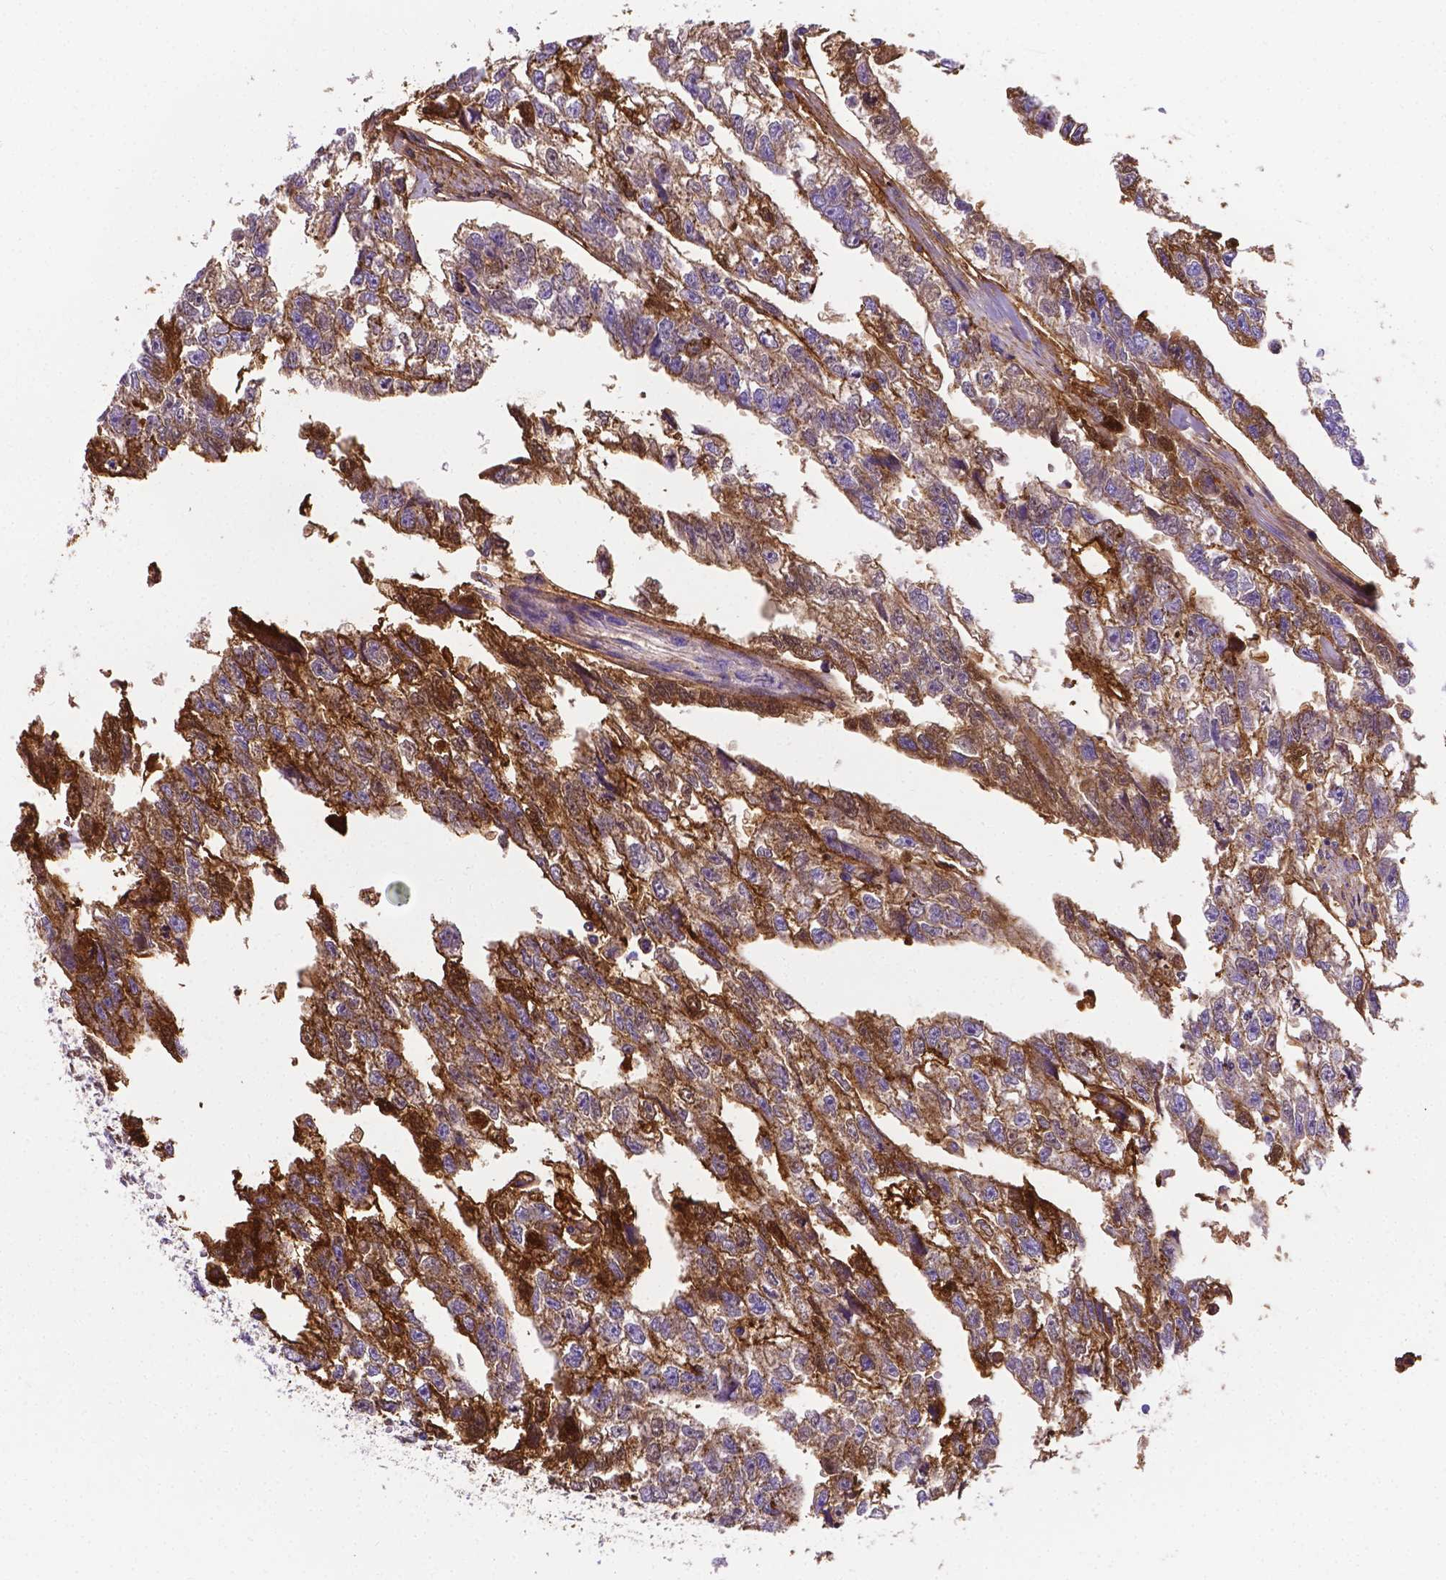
{"staining": {"intensity": "moderate", "quantity": "25%-75%", "location": "cytoplasmic/membranous"}, "tissue": "testis cancer", "cell_type": "Tumor cells", "image_type": "cancer", "snomed": [{"axis": "morphology", "description": "Carcinoma, Embryonal, NOS"}, {"axis": "morphology", "description": "Teratoma, malignant, NOS"}, {"axis": "topography", "description": "Testis"}], "caption": "A high-resolution image shows IHC staining of testis cancer, which displays moderate cytoplasmic/membranous positivity in approximately 25%-75% of tumor cells.", "gene": "APOE", "patient": {"sex": "male", "age": 44}}